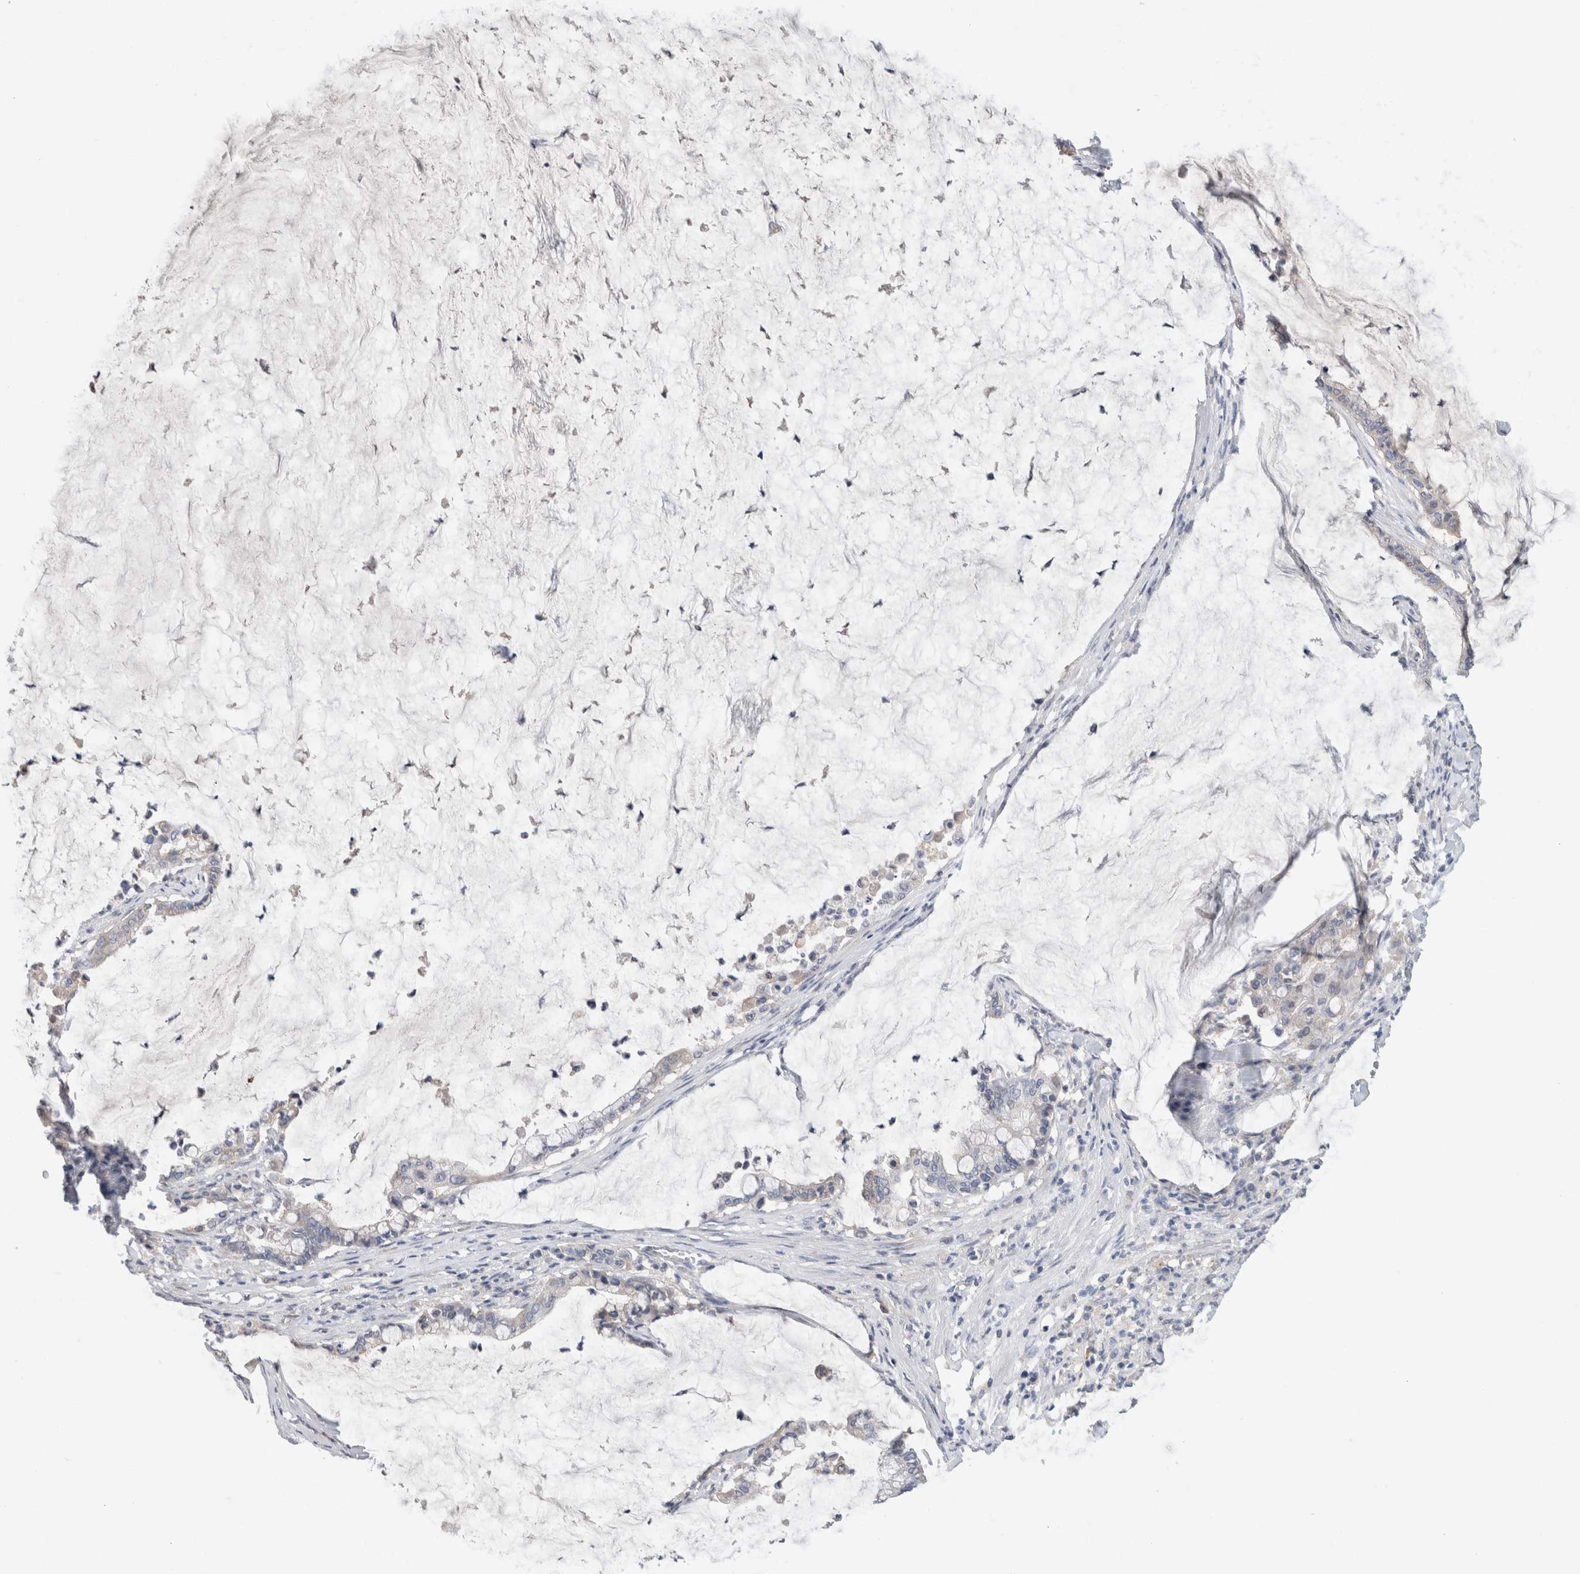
{"staining": {"intensity": "negative", "quantity": "none", "location": "none"}, "tissue": "pancreatic cancer", "cell_type": "Tumor cells", "image_type": "cancer", "snomed": [{"axis": "morphology", "description": "Adenocarcinoma, NOS"}, {"axis": "topography", "description": "Pancreas"}], "caption": "There is no significant positivity in tumor cells of adenocarcinoma (pancreatic). (DAB immunohistochemistry with hematoxylin counter stain).", "gene": "SCGB1A1", "patient": {"sex": "male", "age": 41}}